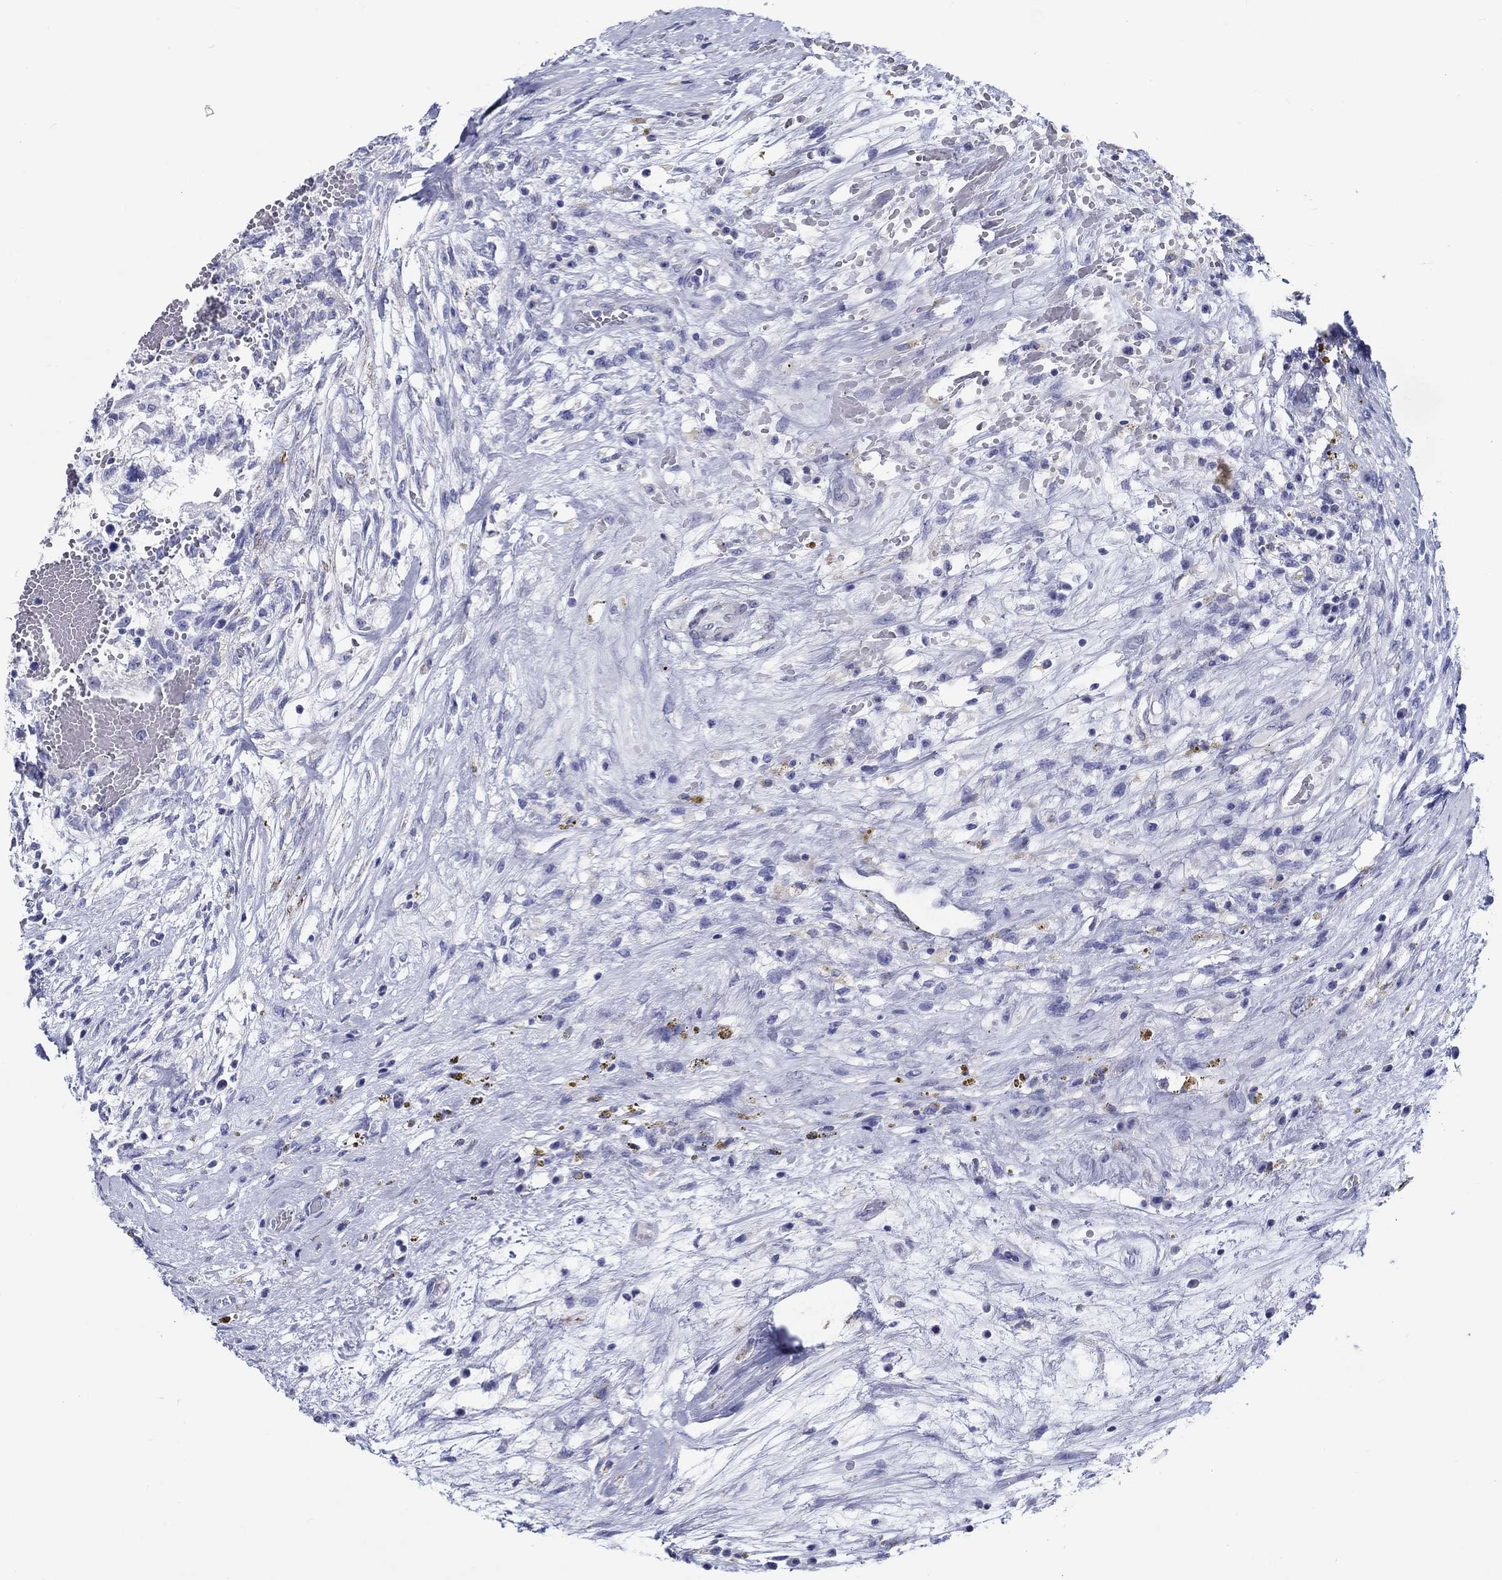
{"staining": {"intensity": "negative", "quantity": "none", "location": "none"}, "tissue": "testis cancer", "cell_type": "Tumor cells", "image_type": "cancer", "snomed": [{"axis": "morphology", "description": "Normal tissue, NOS"}, {"axis": "morphology", "description": "Carcinoma, Embryonal, NOS"}, {"axis": "topography", "description": "Testis"}, {"axis": "topography", "description": "Epididymis"}], "caption": "High magnification brightfield microscopy of testis cancer stained with DAB (3,3'-diaminobenzidine) (brown) and counterstained with hematoxylin (blue): tumor cells show no significant expression.", "gene": "H1-1", "patient": {"sex": "male", "age": 32}}